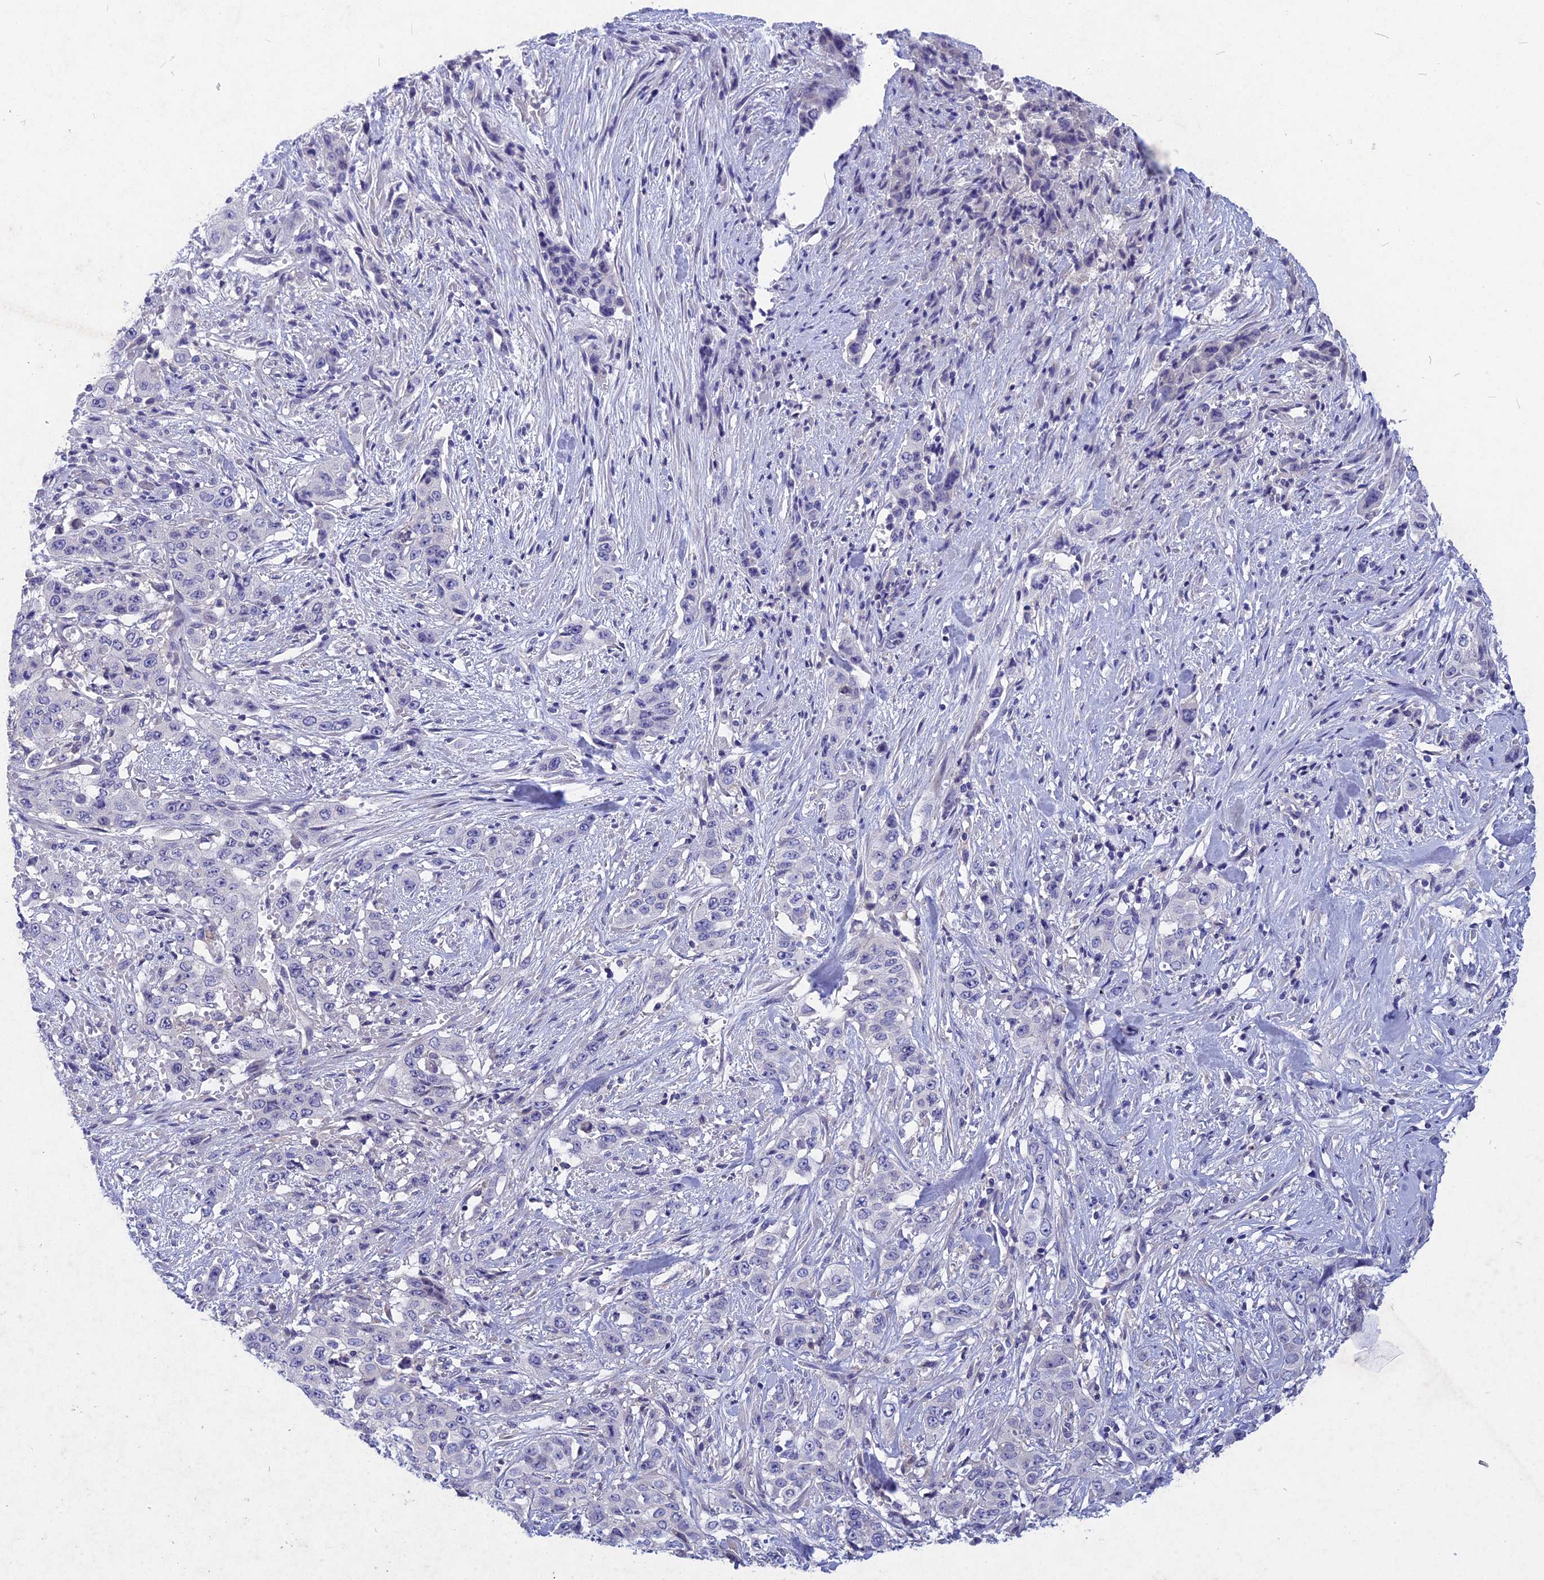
{"staining": {"intensity": "negative", "quantity": "none", "location": "none"}, "tissue": "stomach cancer", "cell_type": "Tumor cells", "image_type": "cancer", "snomed": [{"axis": "morphology", "description": "Adenocarcinoma, NOS"}, {"axis": "topography", "description": "Stomach, upper"}], "caption": "Tumor cells show no significant staining in stomach cancer (adenocarcinoma). The staining is performed using DAB (3,3'-diaminobenzidine) brown chromogen with nuclei counter-stained in using hematoxylin.", "gene": "DEFB119", "patient": {"sex": "male", "age": 62}}